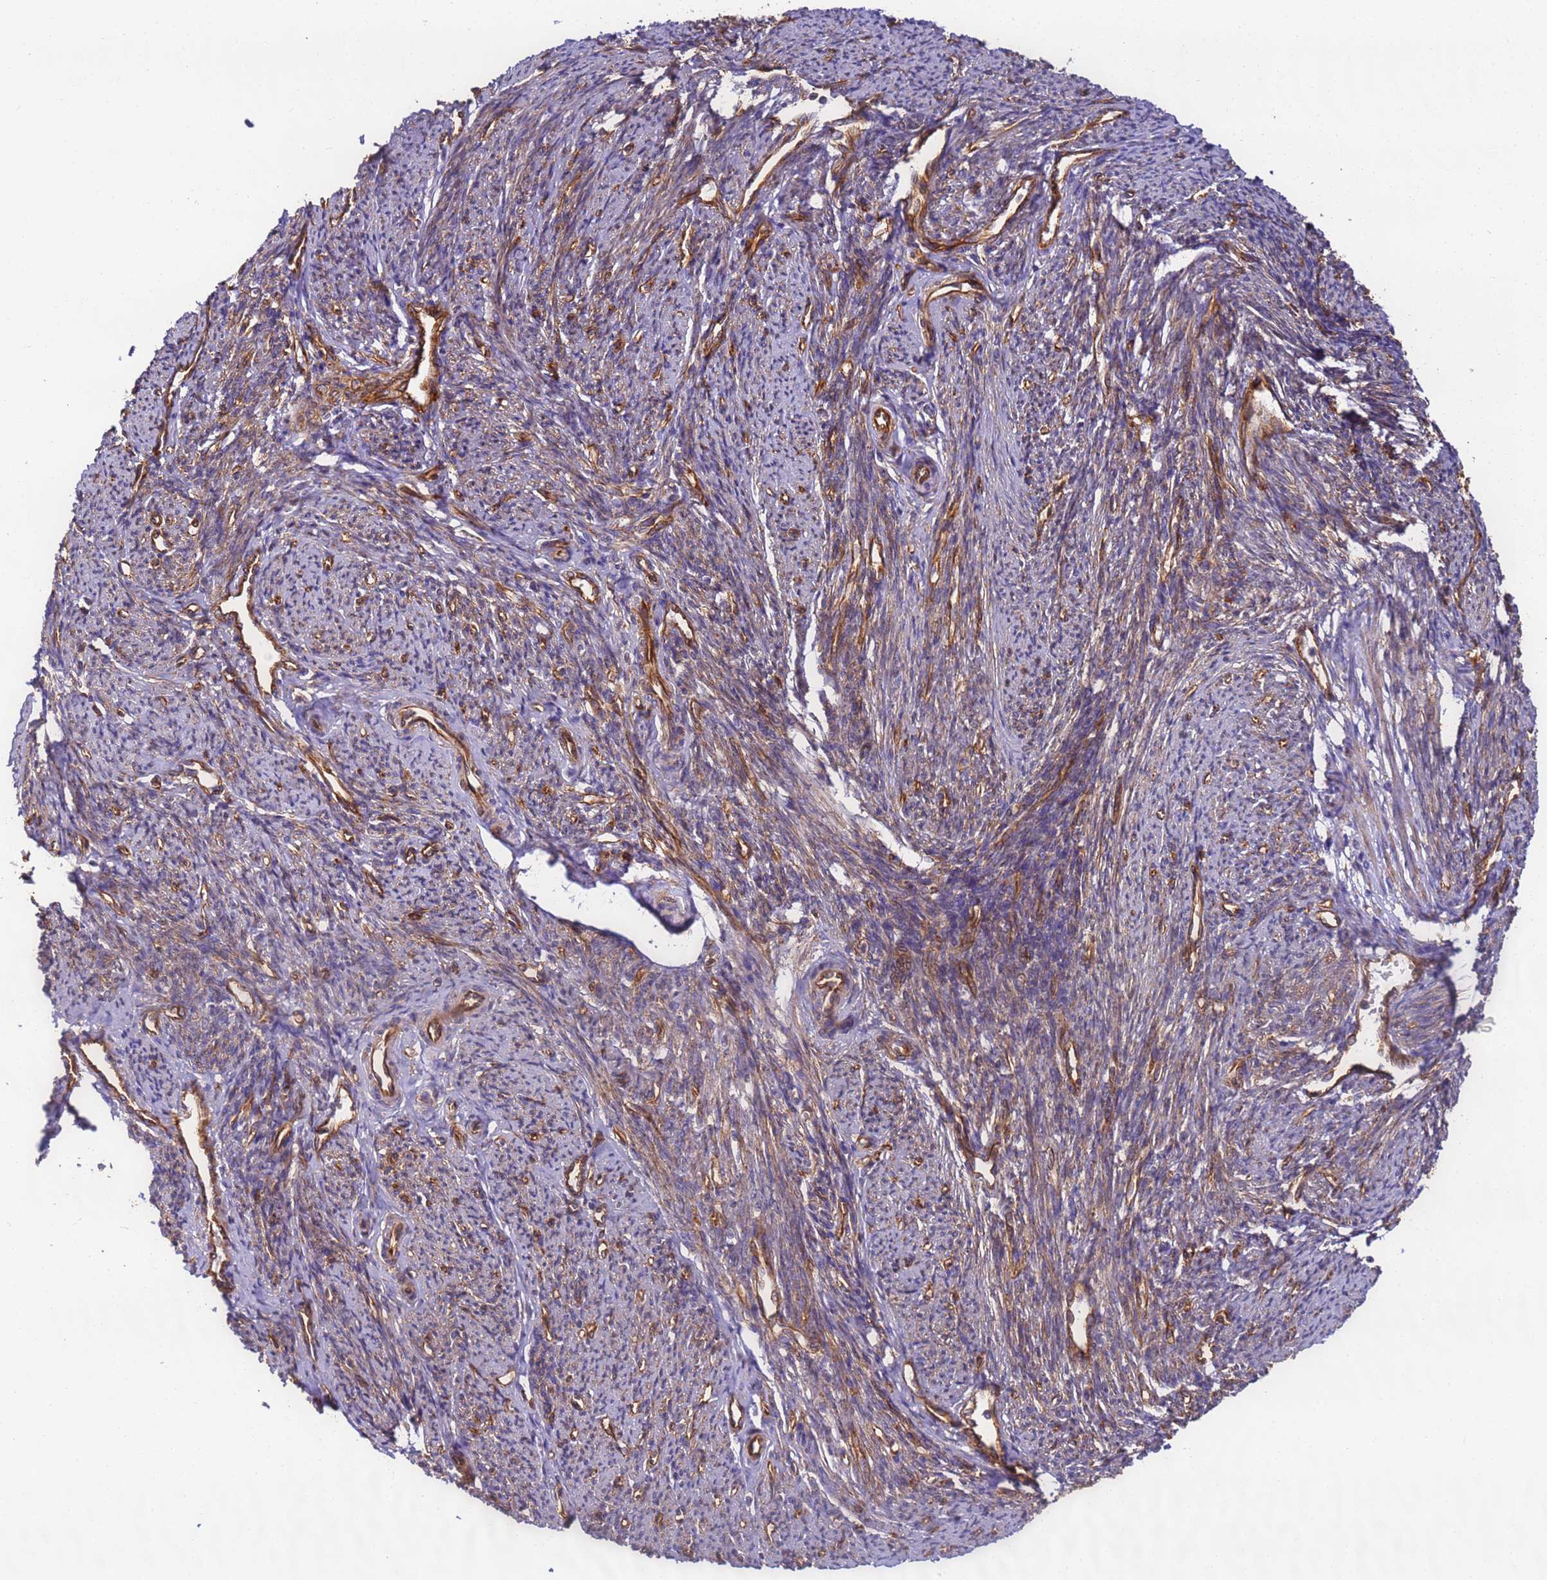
{"staining": {"intensity": "moderate", "quantity": "25%-75%", "location": "cytoplasmic/membranous"}, "tissue": "smooth muscle", "cell_type": "Smooth muscle cells", "image_type": "normal", "snomed": [{"axis": "morphology", "description": "Normal tissue, NOS"}, {"axis": "topography", "description": "Smooth muscle"}, {"axis": "topography", "description": "Uterus"}], "caption": "Immunohistochemical staining of benign human smooth muscle reveals moderate cytoplasmic/membranous protein expression in approximately 25%-75% of smooth muscle cells.", "gene": "DYNC1I2", "patient": {"sex": "female", "age": 59}}